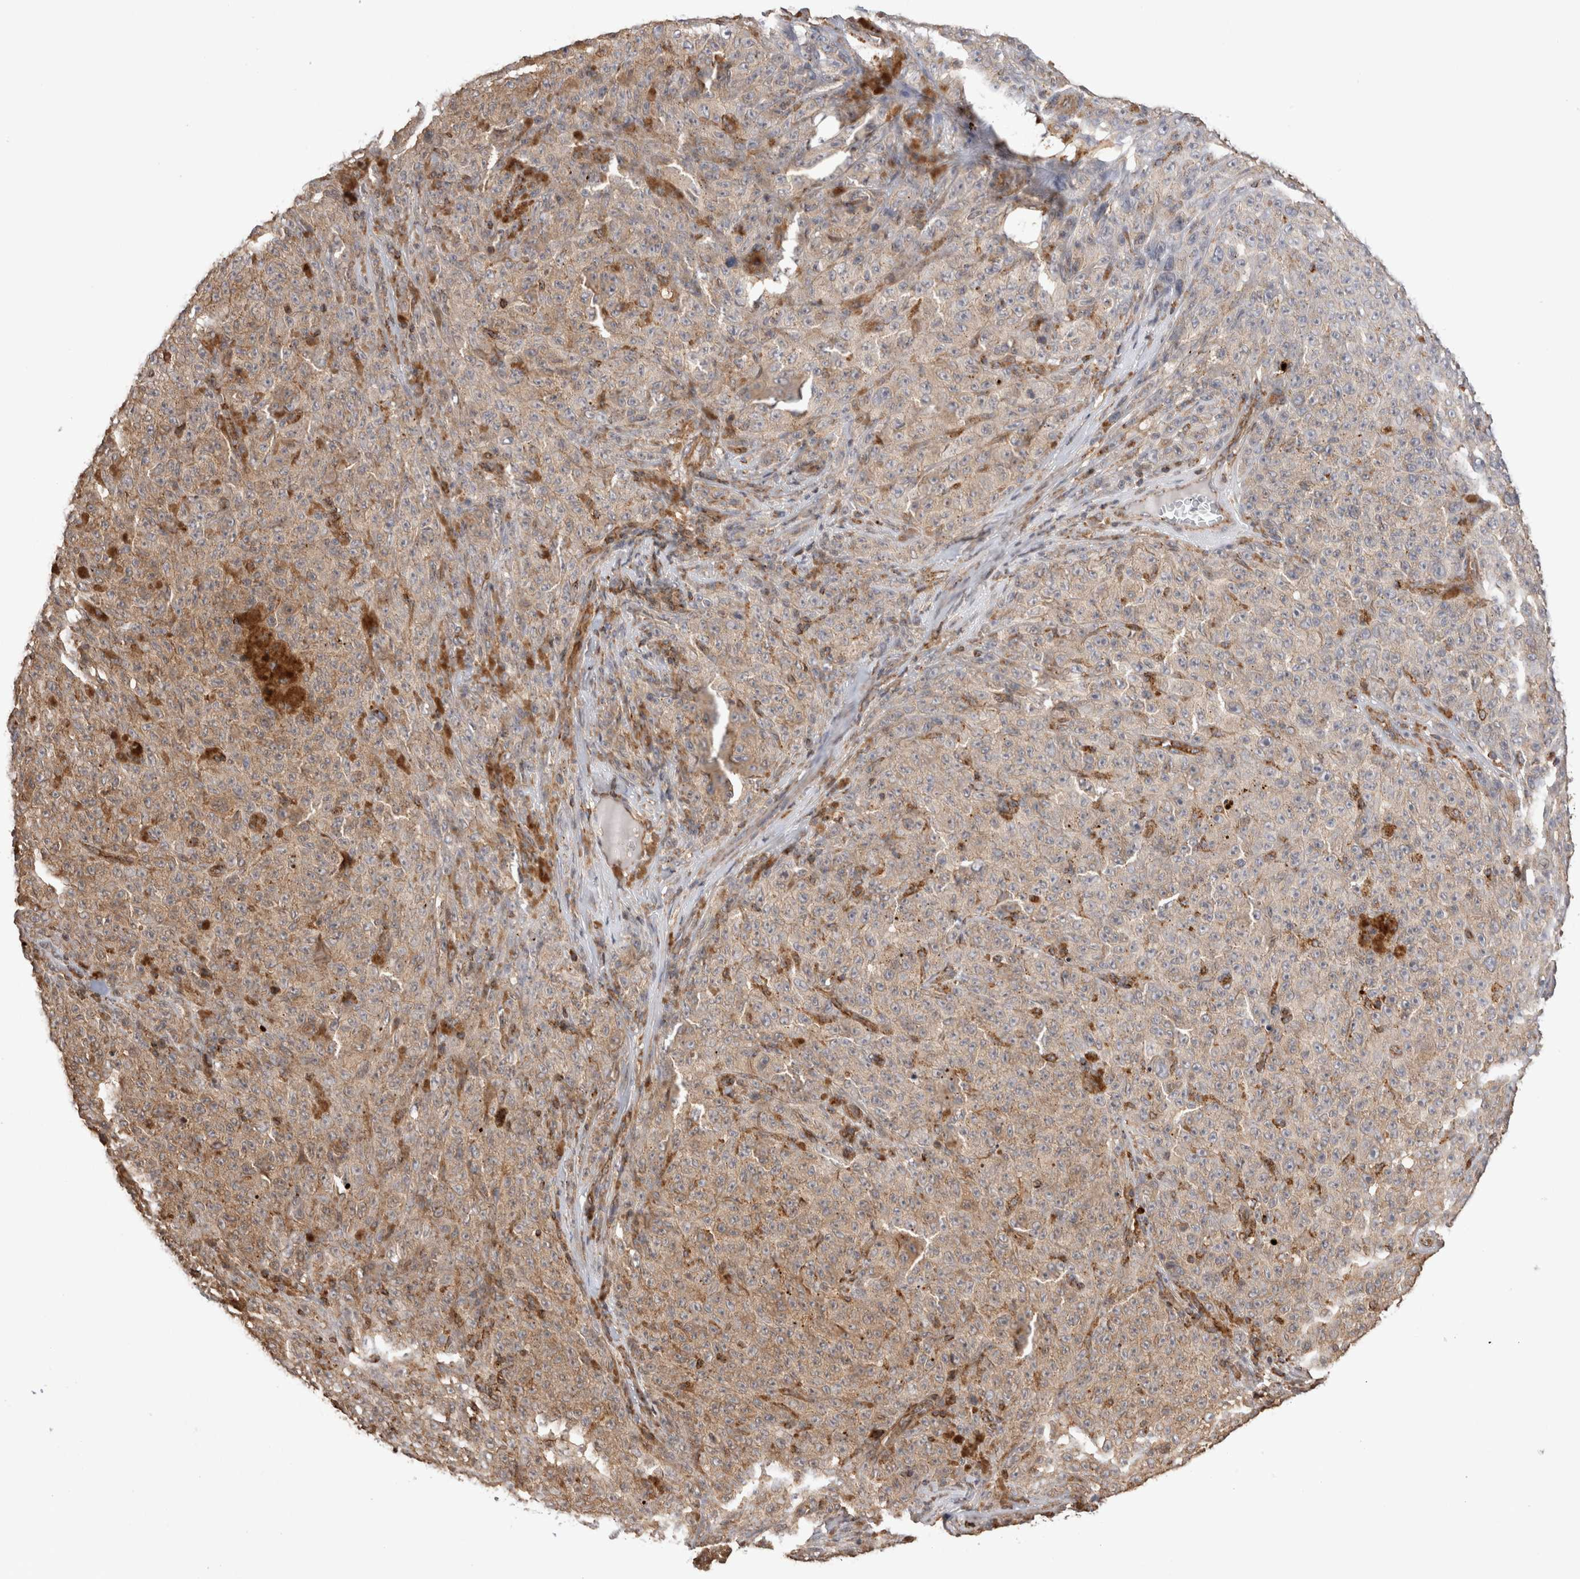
{"staining": {"intensity": "moderate", "quantity": "25%-75%", "location": "cytoplasmic/membranous"}, "tissue": "melanoma", "cell_type": "Tumor cells", "image_type": "cancer", "snomed": [{"axis": "morphology", "description": "Malignant melanoma, NOS"}, {"axis": "topography", "description": "Skin"}], "caption": "An immunohistochemistry histopathology image of tumor tissue is shown. Protein staining in brown shows moderate cytoplasmic/membranous positivity in melanoma within tumor cells.", "gene": "IMMP2L", "patient": {"sex": "female", "age": 82}}